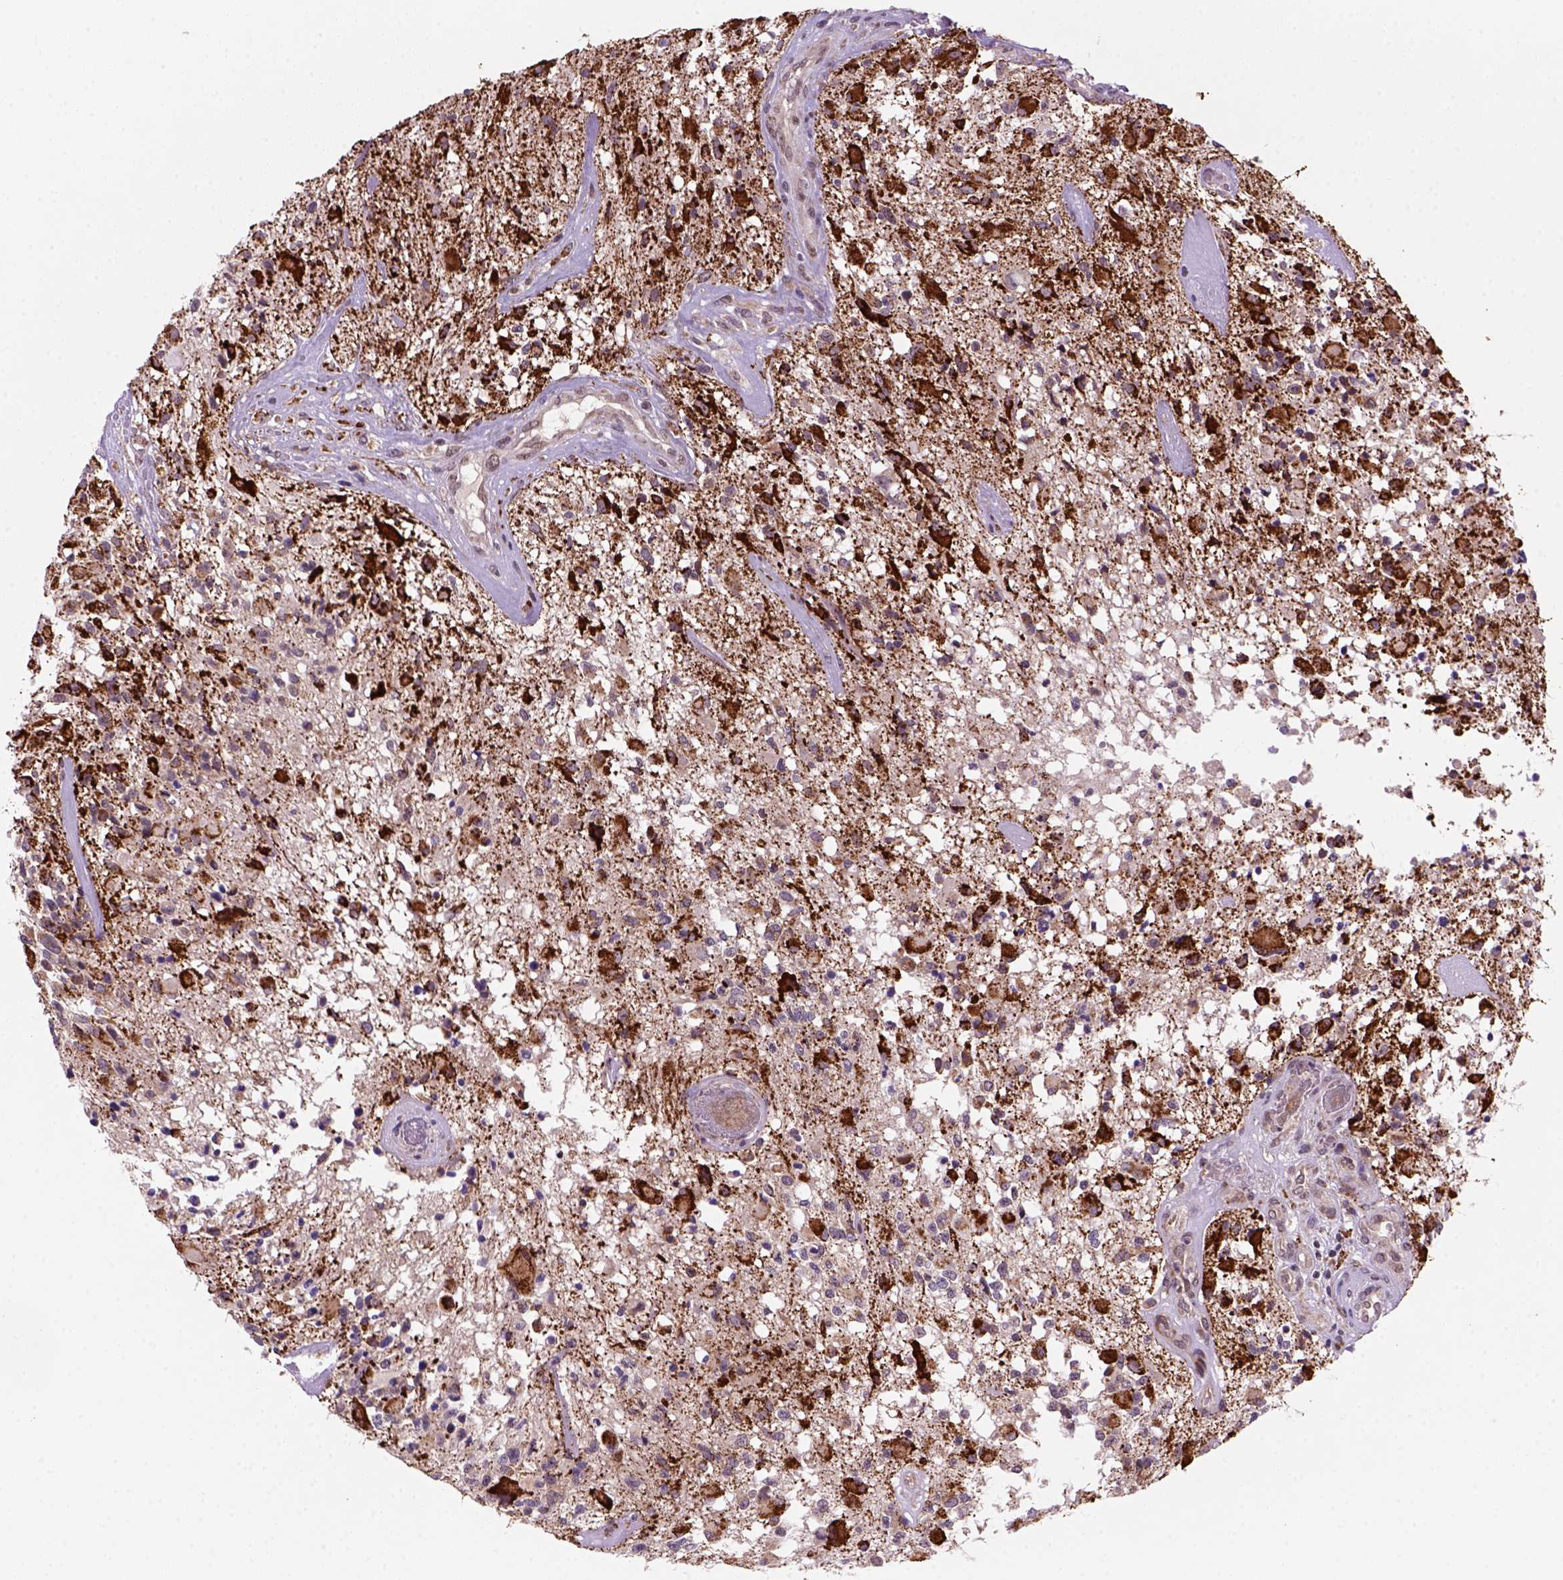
{"staining": {"intensity": "strong", "quantity": "25%-75%", "location": "cytoplasmic/membranous"}, "tissue": "glioma", "cell_type": "Tumor cells", "image_type": "cancer", "snomed": [{"axis": "morphology", "description": "Glioma, malignant, High grade"}, {"axis": "topography", "description": "Brain"}], "caption": "Protein expression analysis of glioma reveals strong cytoplasmic/membranous staining in approximately 25%-75% of tumor cells.", "gene": "FZD7", "patient": {"sex": "female", "age": 63}}